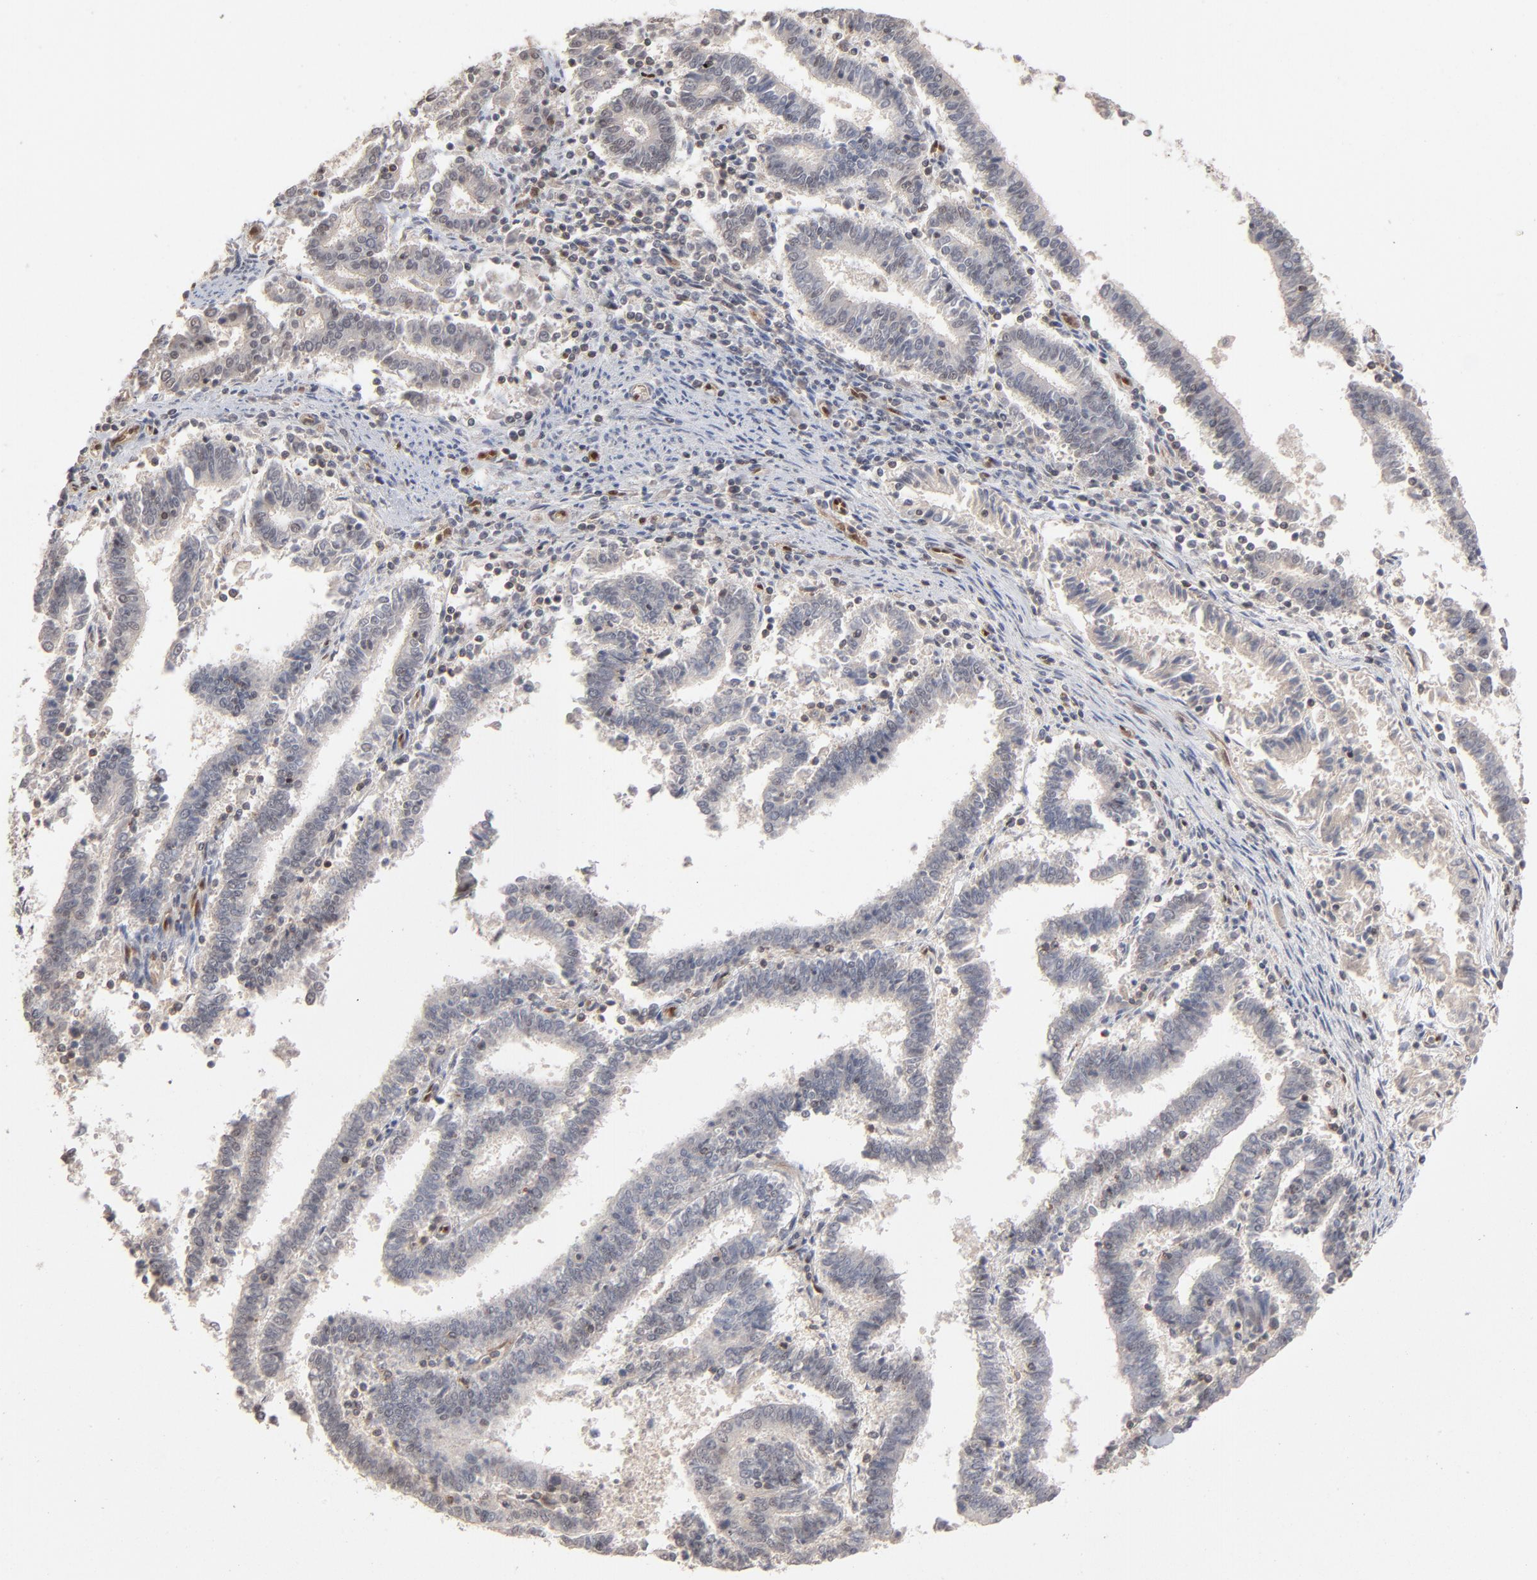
{"staining": {"intensity": "negative", "quantity": "none", "location": "none"}, "tissue": "endometrial cancer", "cell_type": "Tumor cells", "image_type": "cancer", "snomed": [{"axis": "morphology", "description": "Adenocarcinoma, NOS"}, {"axis": "topography", "description": "Uterus"}], "caption": "There is no significant expression in tumor cells of endometrial adenocarcinoma.", "gene": "NFIB", "patient": {"sex": "female", "age": 83}}